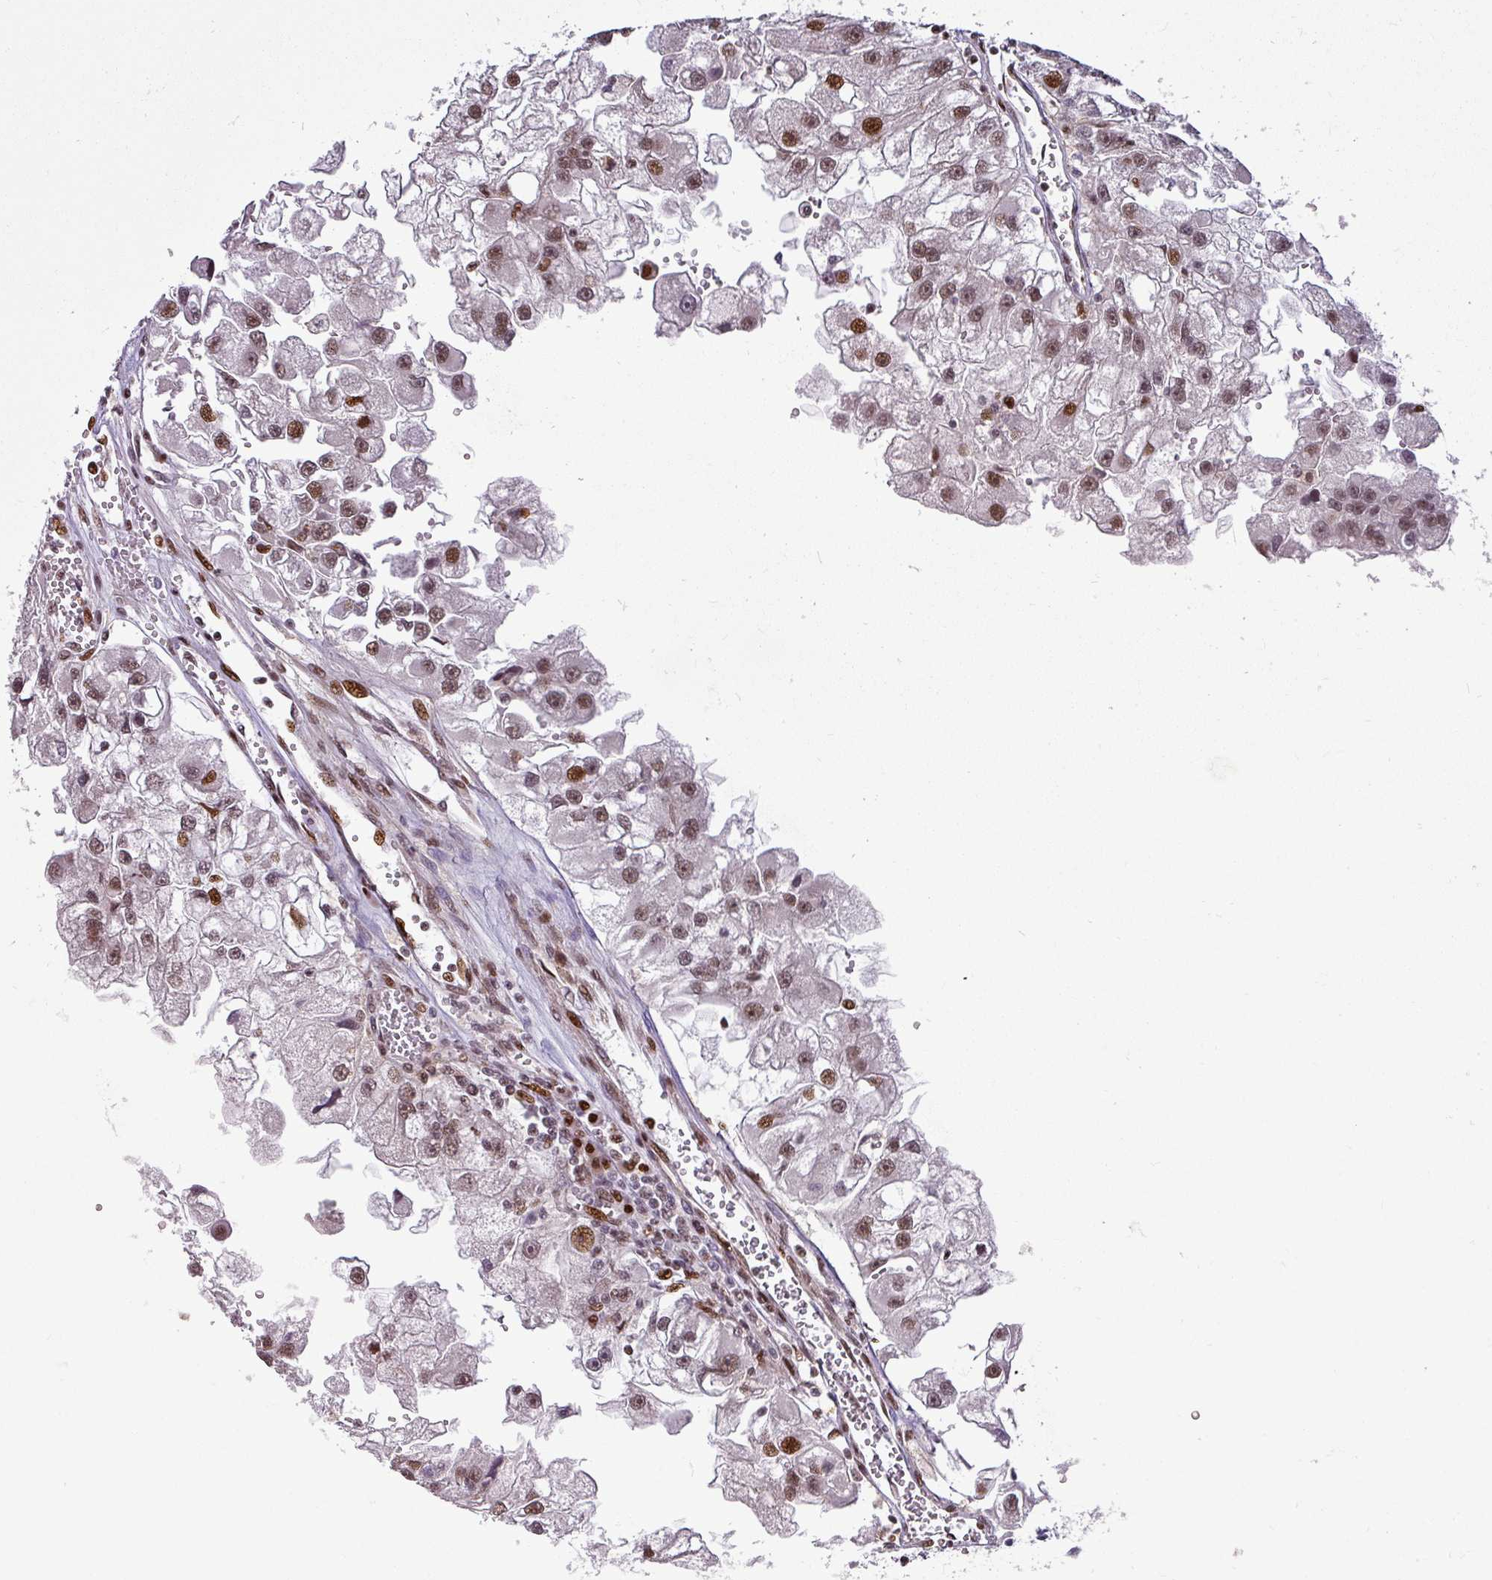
{"staining": {"intensity": "moderate", "quantity": "25%-75%", "location": "nuclear"}, "tissue": "renal cancer", "cell_type": "Tumor cells", "image_type": "cancer", "snomed": [{"axis": "morphology", "description": "Adenocarcinoma, NOS"}, {"axis": "topography", "description": "Kidney"}], "caption": "The micrograph reveals a brown stain indicating the presence of a protein in the nuclear of tumor cells in renal cancer.", "gene": "MYSM1", "patient": {"sex": "male", "age": 63}}